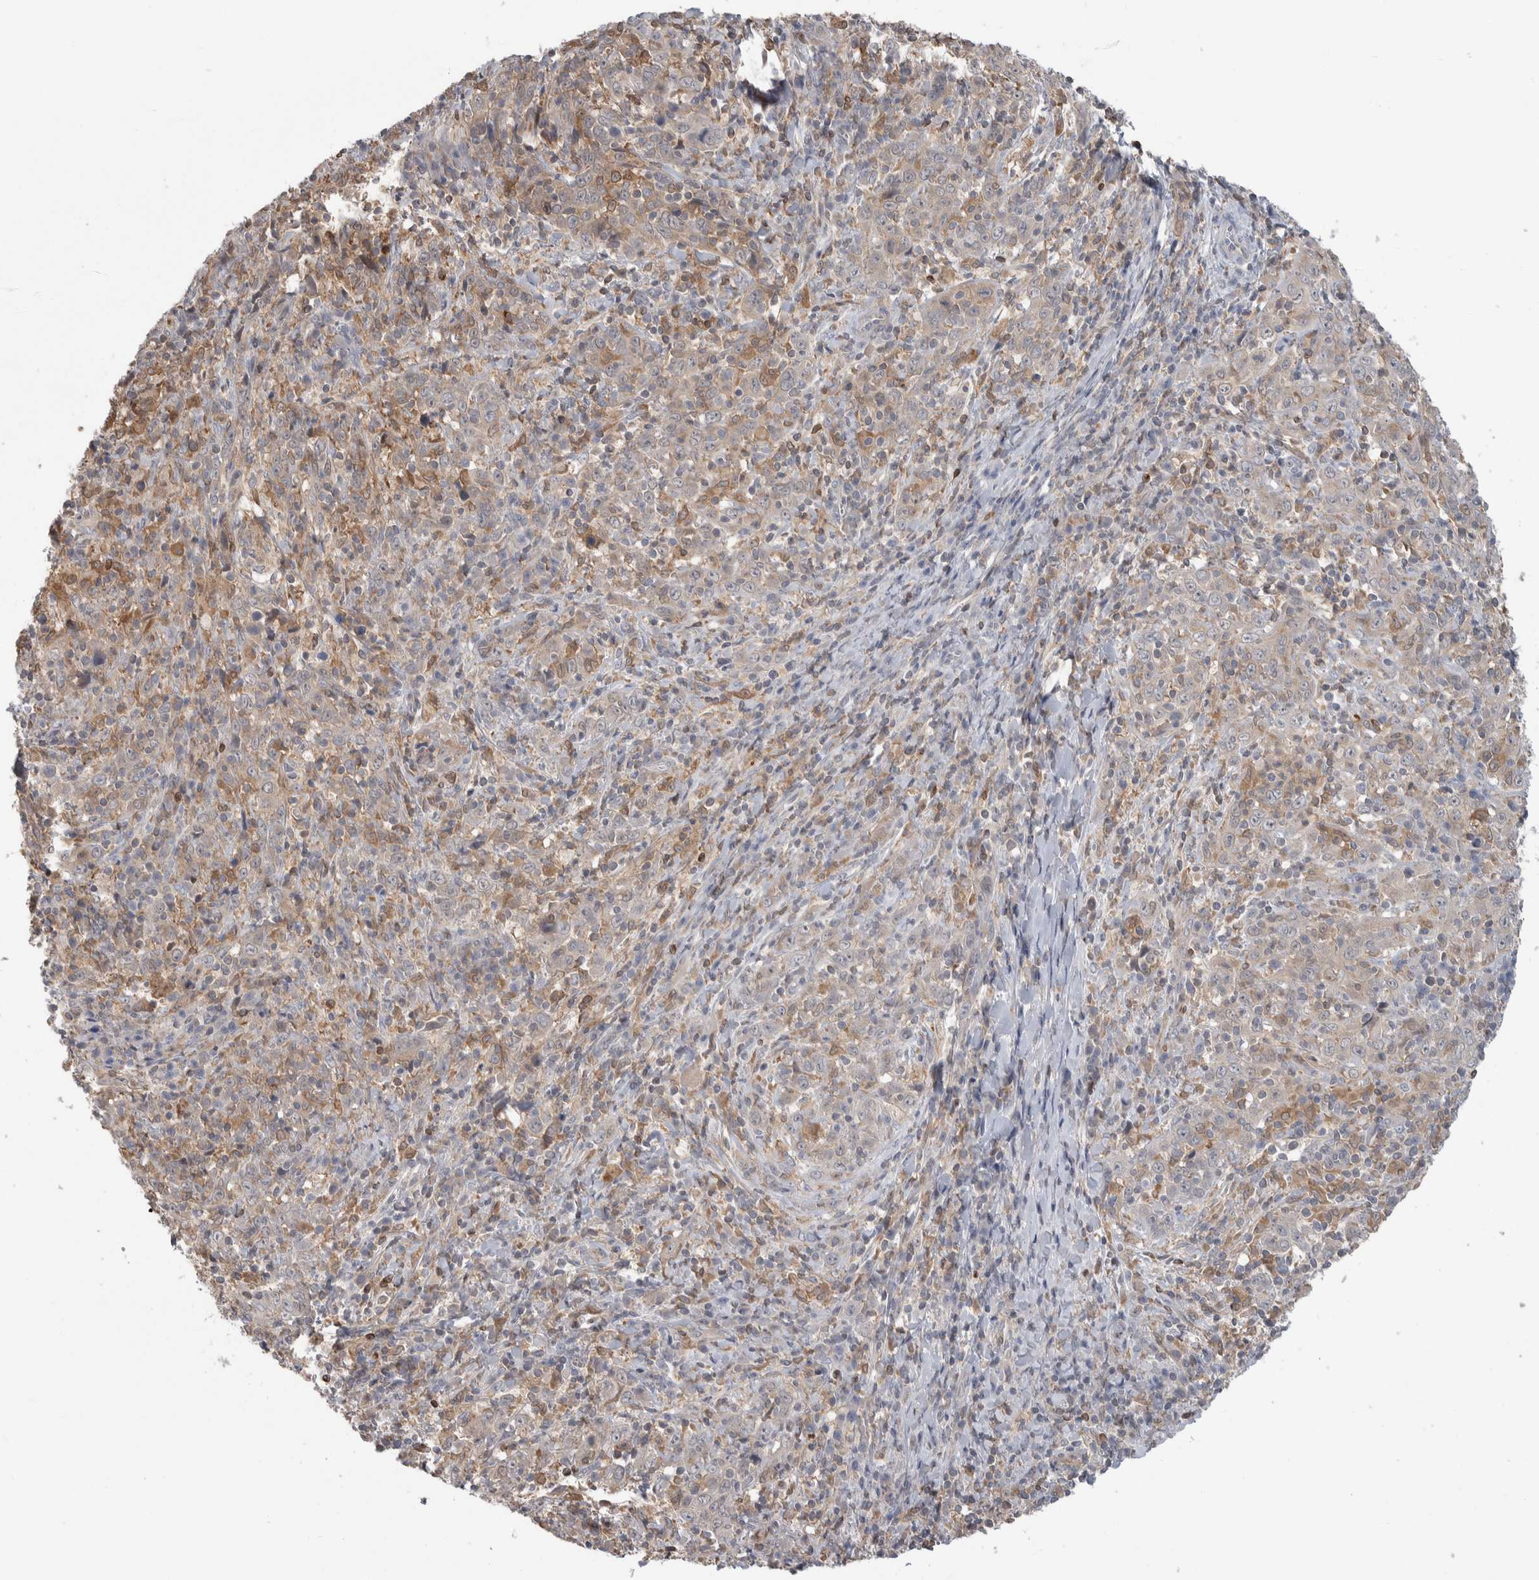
{"staining": {"intensity": "weak", "quantity": "<25%", "location": "cytoplasmic/membranous"}, "tissue": "cervical cancer", "cell_type": "Tumor cells", "image_type": "cancer", "snomed": [{"axis": "morphology", "description": "Squamous cell carcinoma, NOS"}, {"axis": "topography", "description": "Cervix"}], "caption": "Immunohistochemistry of squamous cell carcinoma (cervical) displays no positivity in tumor cells.", "gene": "HTATIP2", "patient": {"sex": "female", "age": 46}}